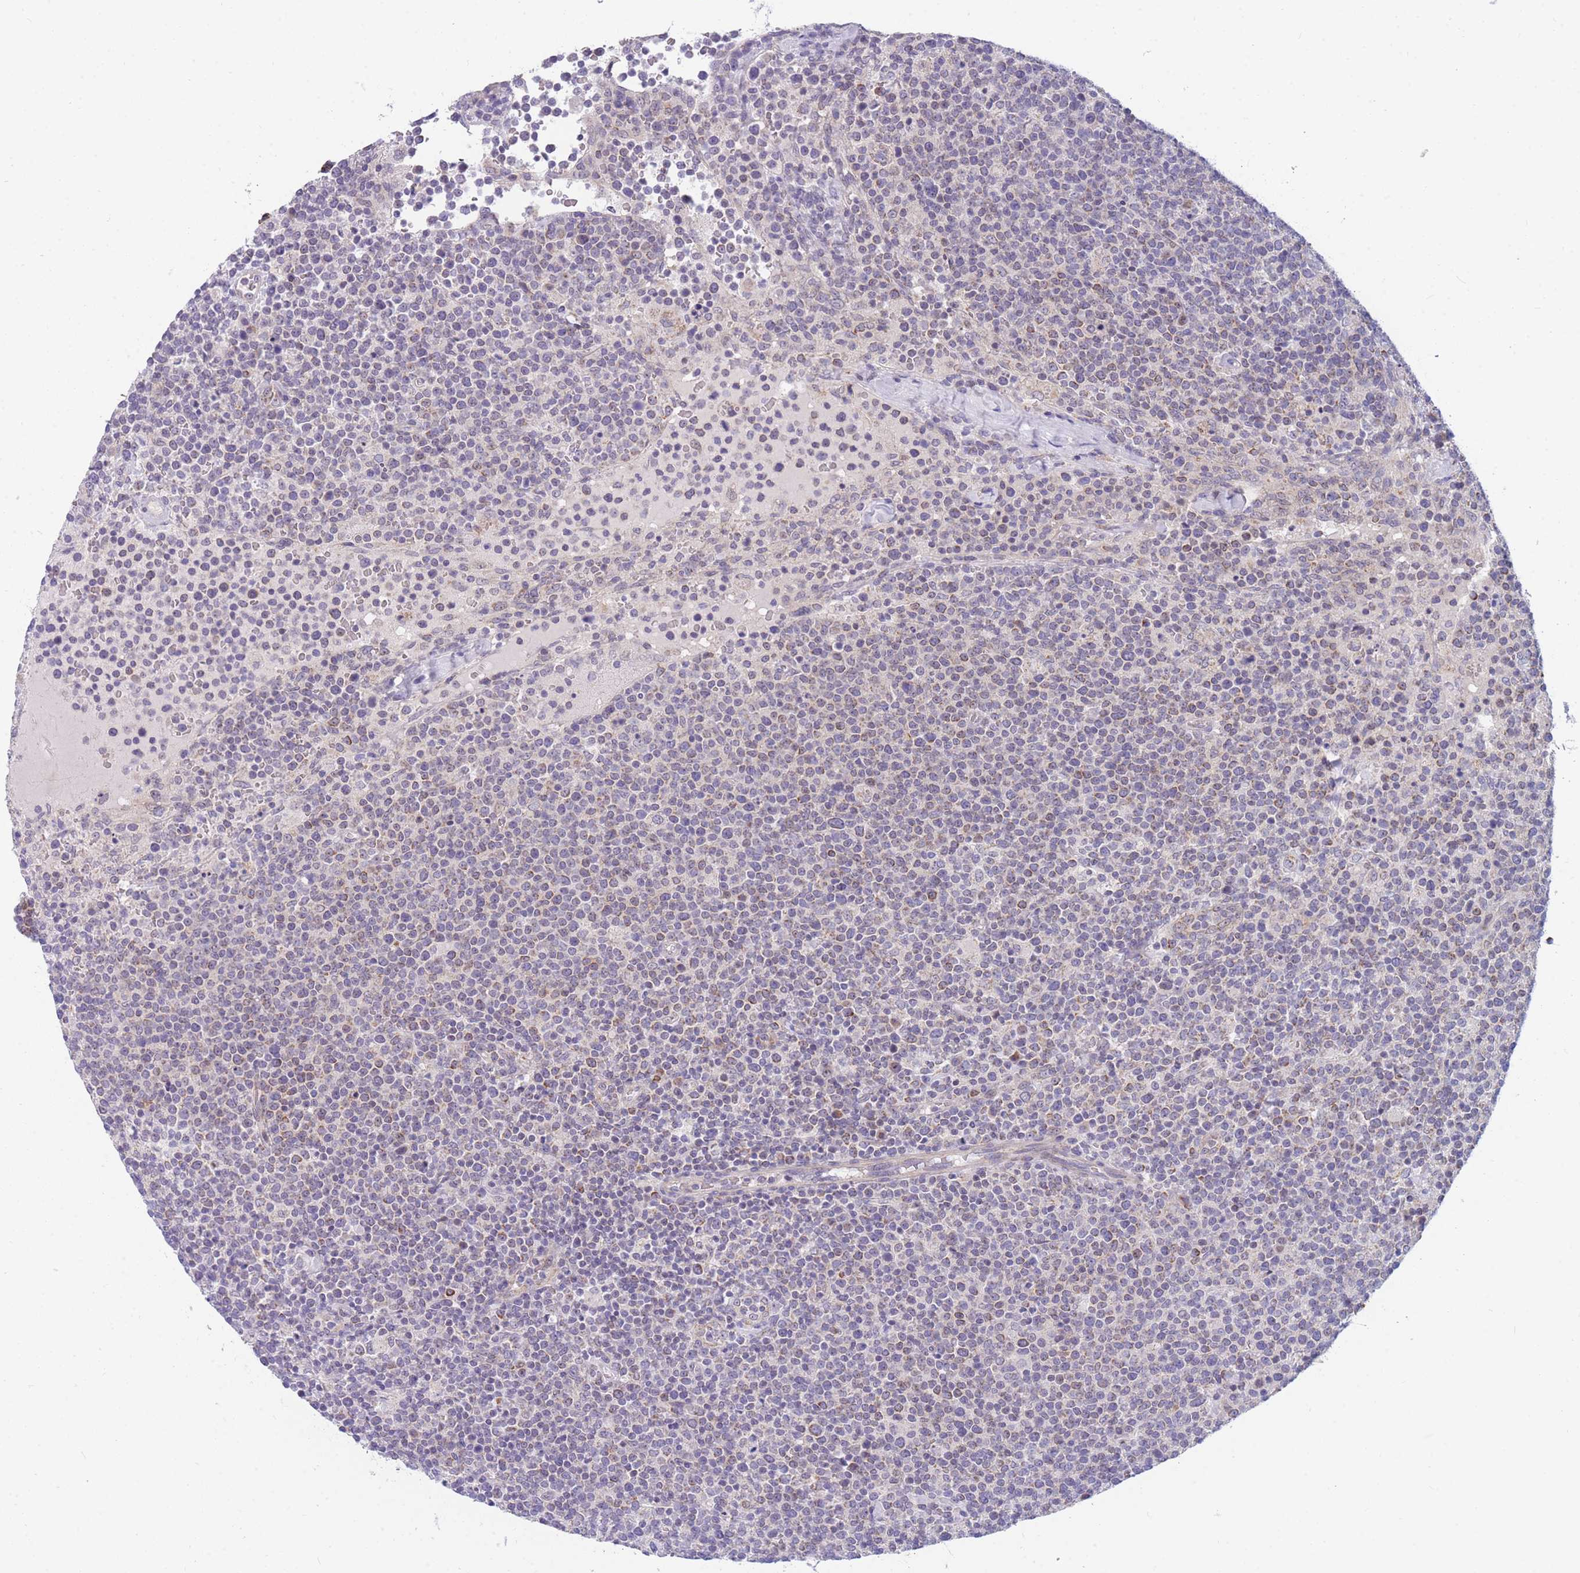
{"staining": {"intensity": "negative", "quantity": "none", "location": "none"}, "tissue": "lymphoma", "cell_type": "Tumor cells", "image_type": "cancer", "snomed": [{"axis": "morphology", "description": "Malignant lymphoma, non-Hodgkin's type, High grade"}, {"axis": "topography", "description": "Lymph node"}], "caption": "This photomicrograph is of lymphoma stained with immunohistochemistry (IHC) to label a protein in brown with the nuclei are counter-stained blue. There is no positivity in tumor cells.", "gene": "DDX49", "patient": {"sex": "male", "age": 61}}